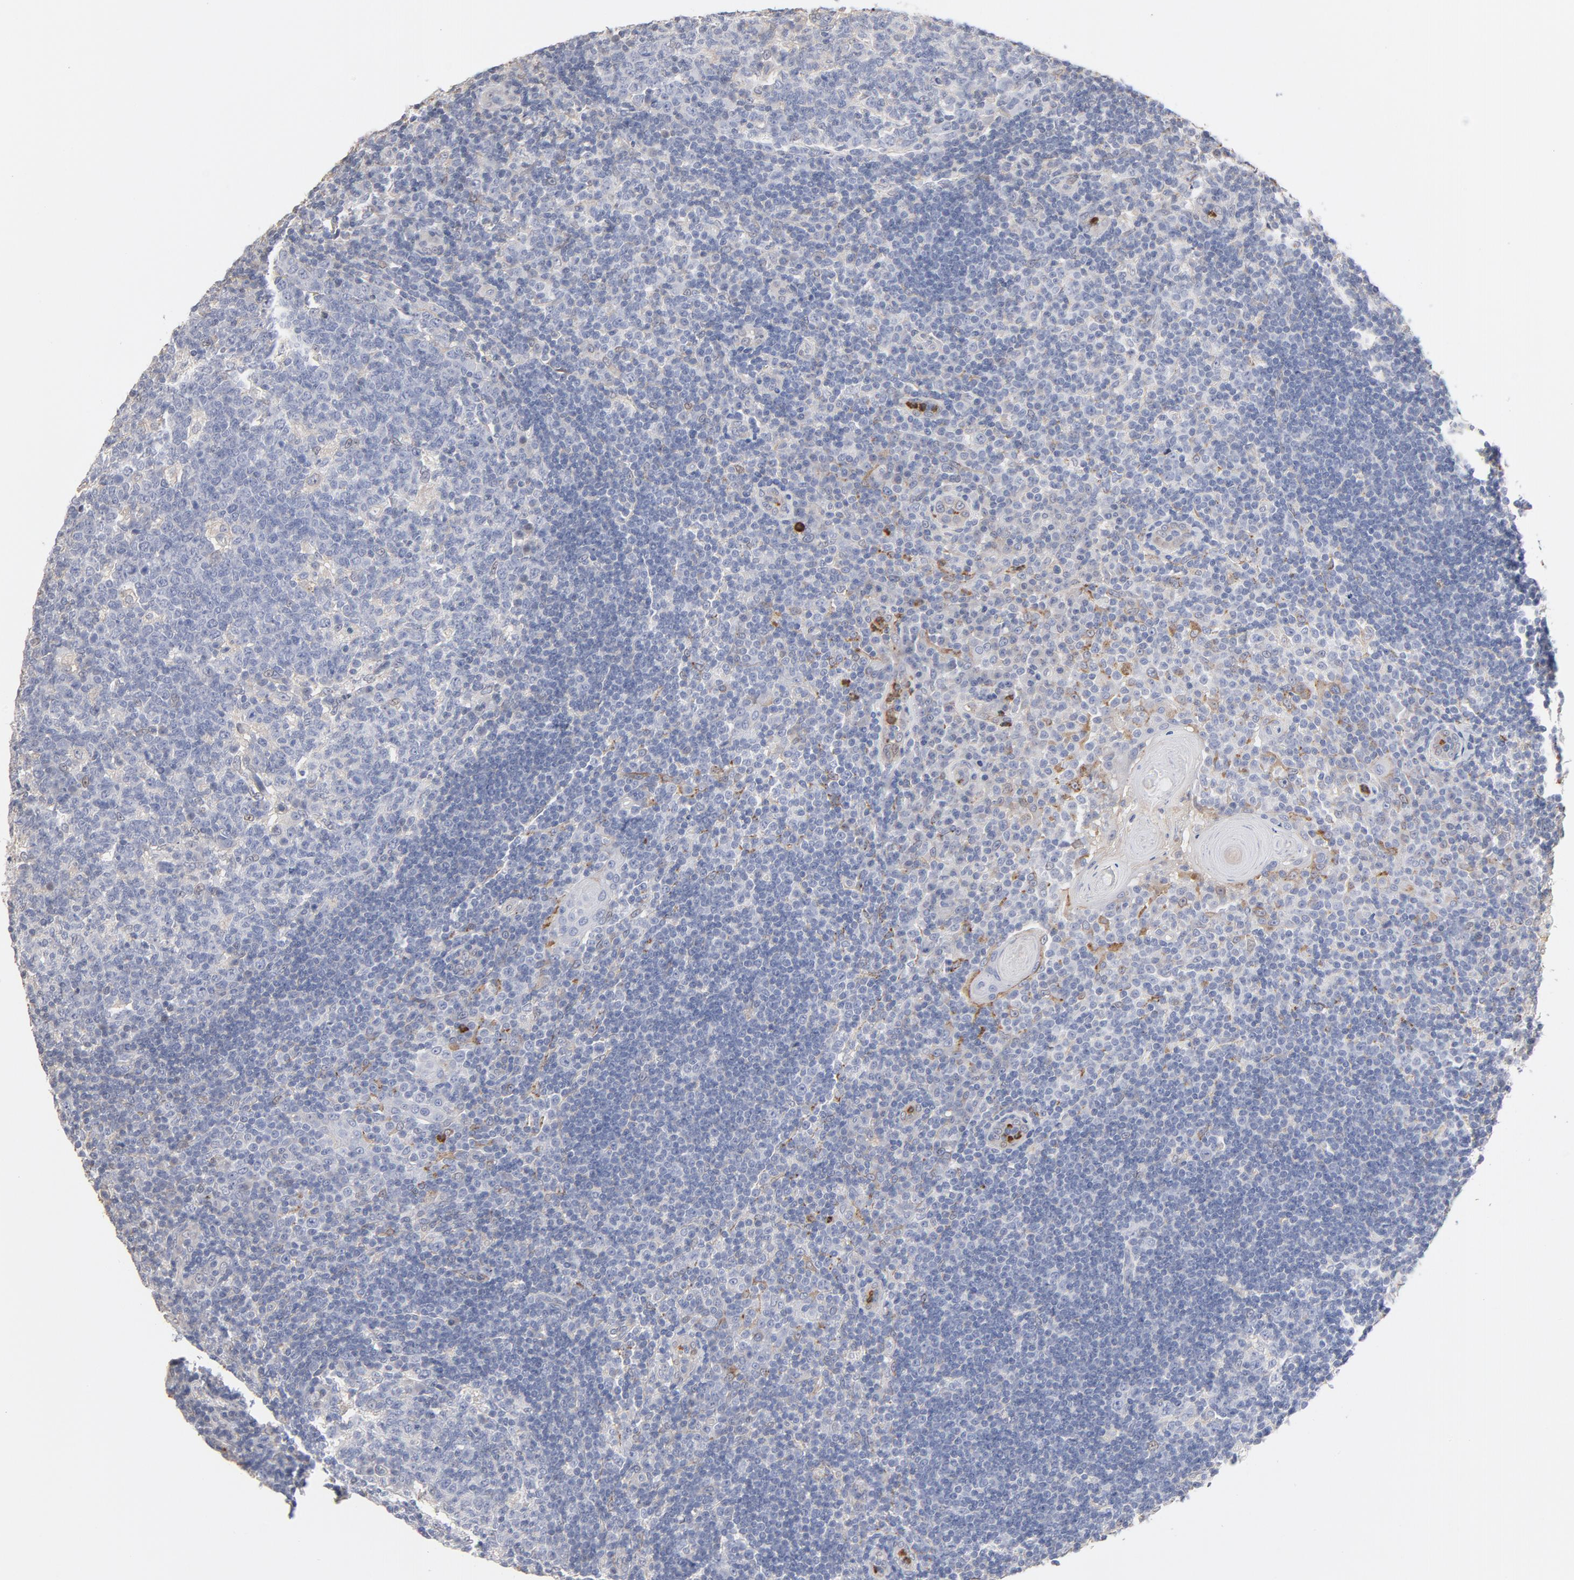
{"staining": {"intensity": "negative", "quantity": "none", "location": "none"}, "tissue": "tonsil", "cell_type": "Germinal center cells", "image_type": "normal", "snomed": [{"axis": "morphology", "description": "Normal tissue, NOS"}, {"axis": "topography", "description": "Tonsil"}], "caption": "This is an IHC image of benign human tonsil. There is no staining in germinal center cells.", "gene": "PNMA1", "patient": {"sex": "female", "age": 40}}